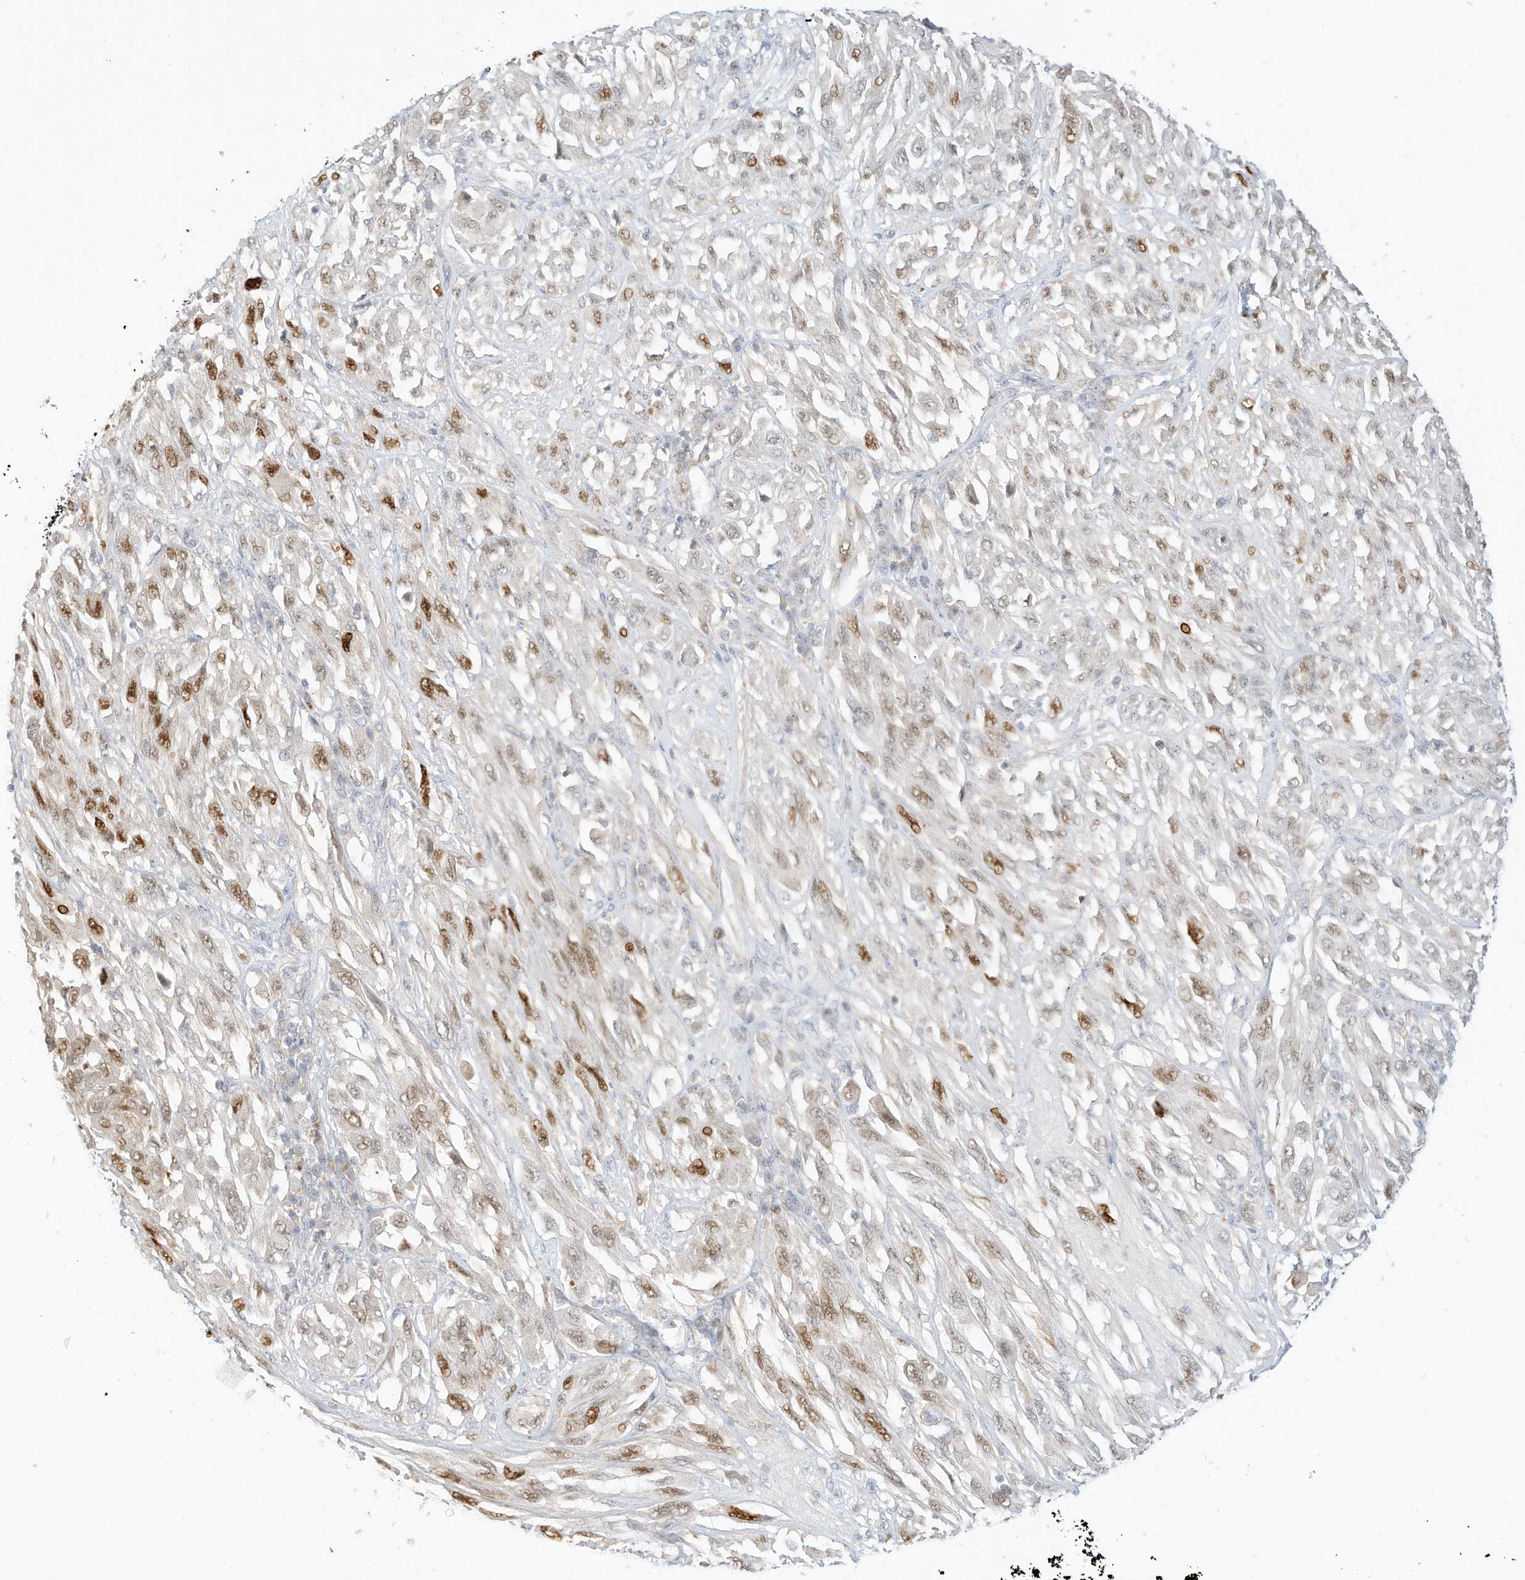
{"staining": {"intensity": "moderate", "quantity": "25%-75%", "location": "nuclear"}, "tissue": "melanoma", "cell_type": "Tumor cells", "image_type": "cancer", "snomed": [{"axis": "morphology", "description": "Malignant melanoma, NOS"}, {"axis": "topography", "description": "Skin"}], "caption": "Immunohistochemistry (IHC) (DAB (3,3'-diaminobenzidine)) staining of melanoma demonstrates moderate nuclear protein expression in approximately 25%-75% of tumor cells.", "gene": "PAK6", "patient": {"sex": "female", "age": 91}}